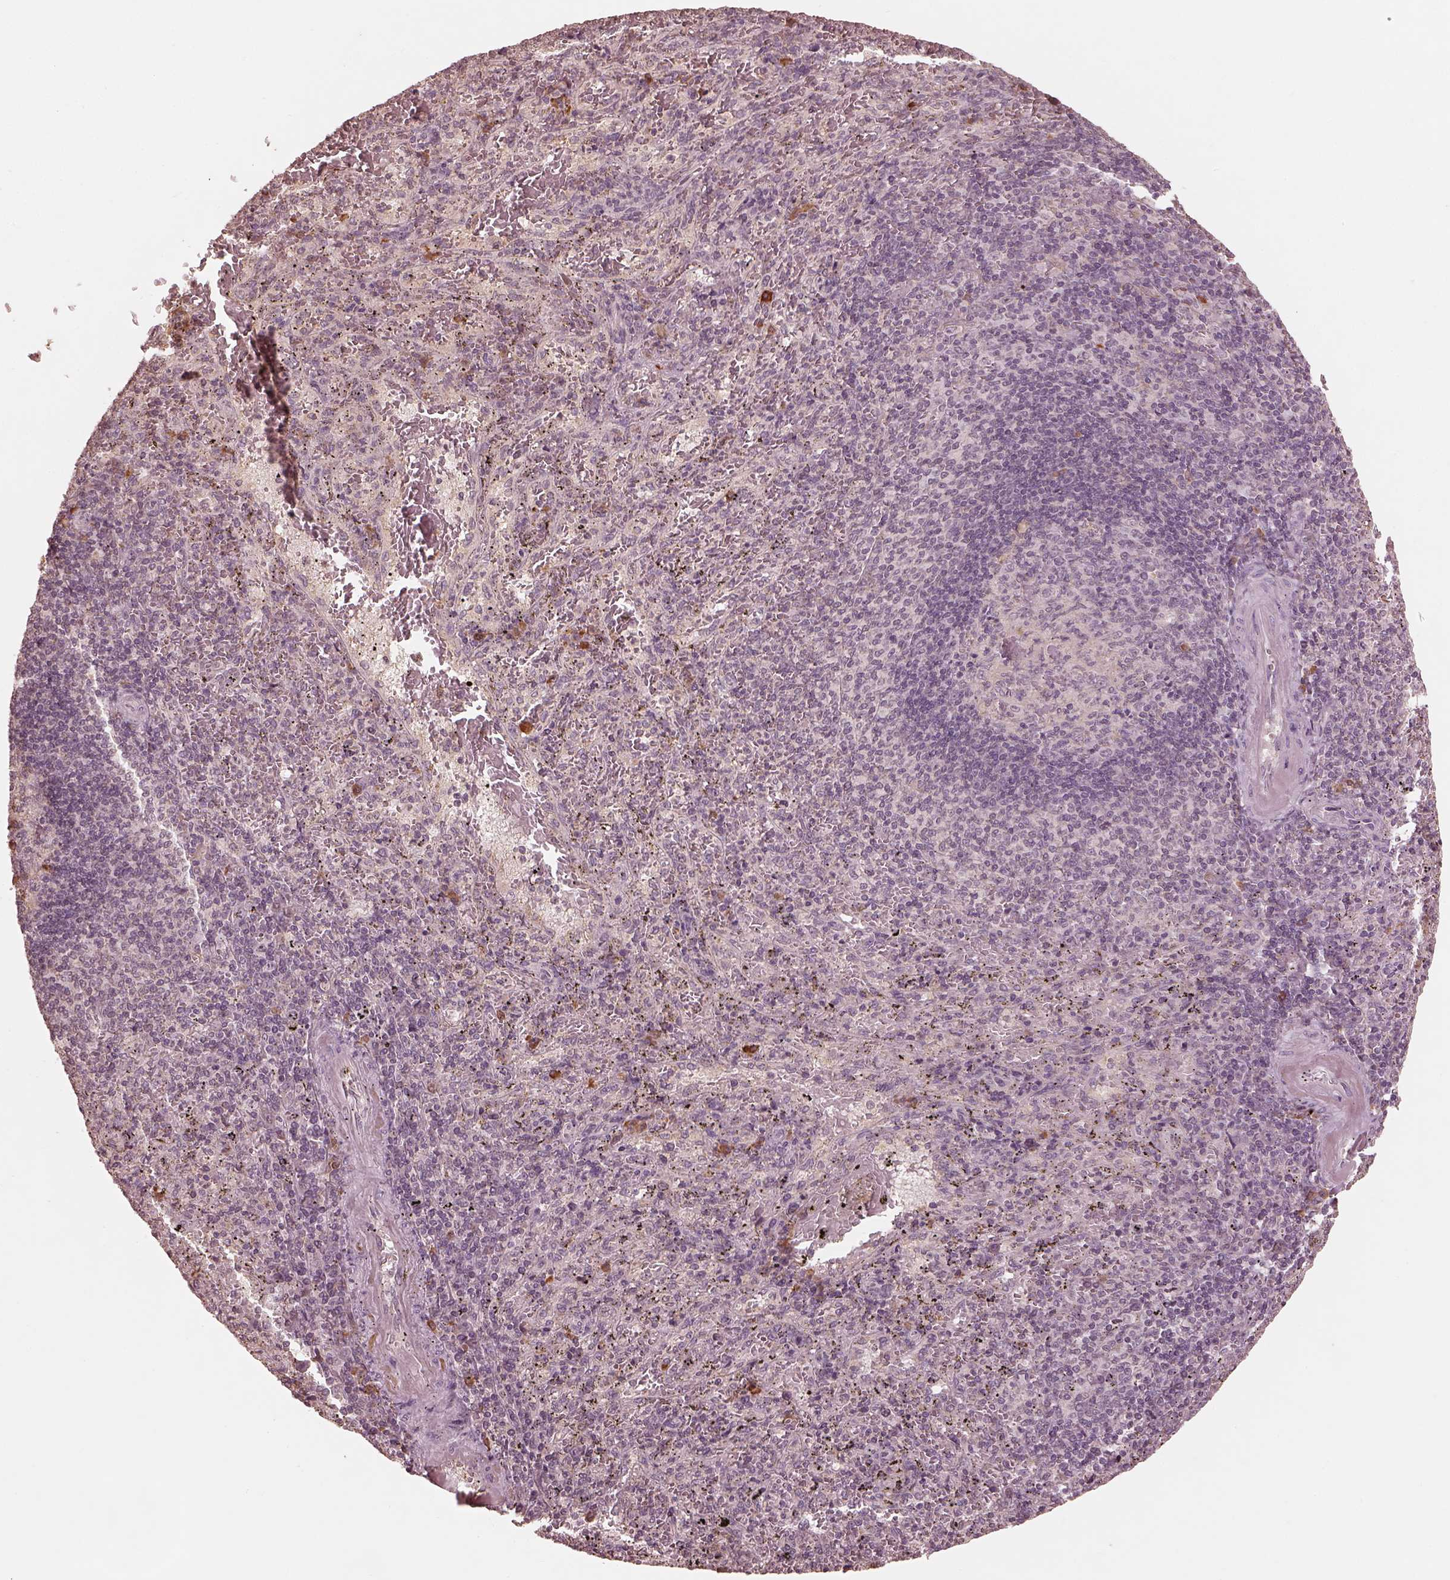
{"staining": {"intensity": "moderate", "quantity": "<25%", "location": "cytoplasmic/membranous"}, "tissue": "spleen", "cell_type": "Cells in red pulp", "image_type": "normal", "snomed": [{"axis": "morphology", "description": "Normal tissue, NOS"}, {"axis": "topography", "description": "Spleen"}], "caption": "This is a histology image of immunohistochemistry staining of normal spleen, which shows moderate staining in the cytoplasmic/membranous of cells in red pulp.", "gene": "CALR3", "patient": {"sex": "male", "age": 57}}